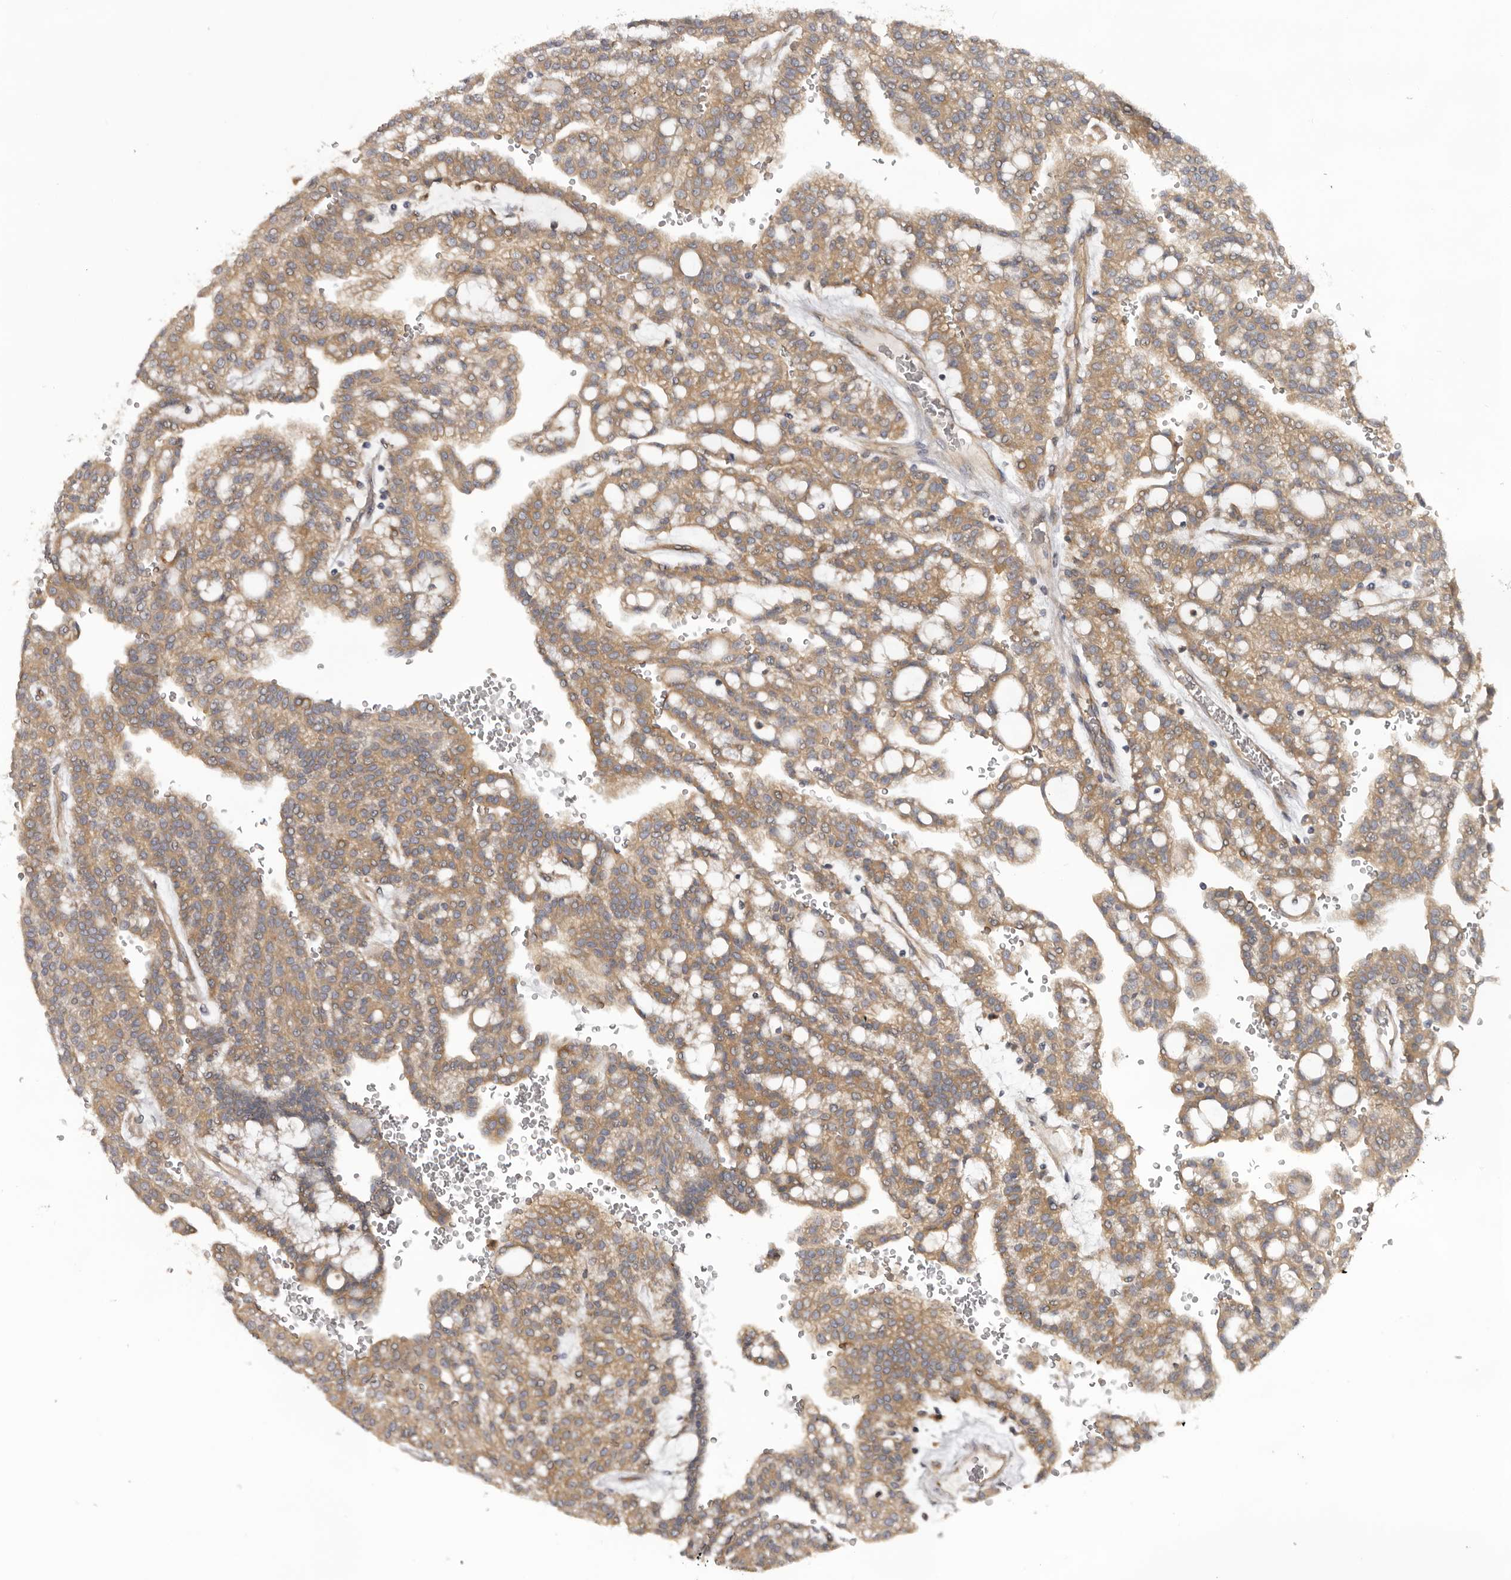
{"staining": {"intensity": "moderate", "quantity": ">75%", "location": "cytoplasmic/membranous"}, "tissue": "renal cancer", "cell_type": "Tumor cells", "image_type": "cancer", "snomed": [{"axis": "morphology", "description": "Adenocarcinoma, NOS"}, {"axis": "topography", "description": "Kidney"}], "caption": "IHC (DAB) staining of renal adenocarcinoma exhibits moderate cytoplasmic/membranous protein staining in about >75% of tumor cells.", "gene": "HINT3", "patient": {"sex": "male", "age": 63}}